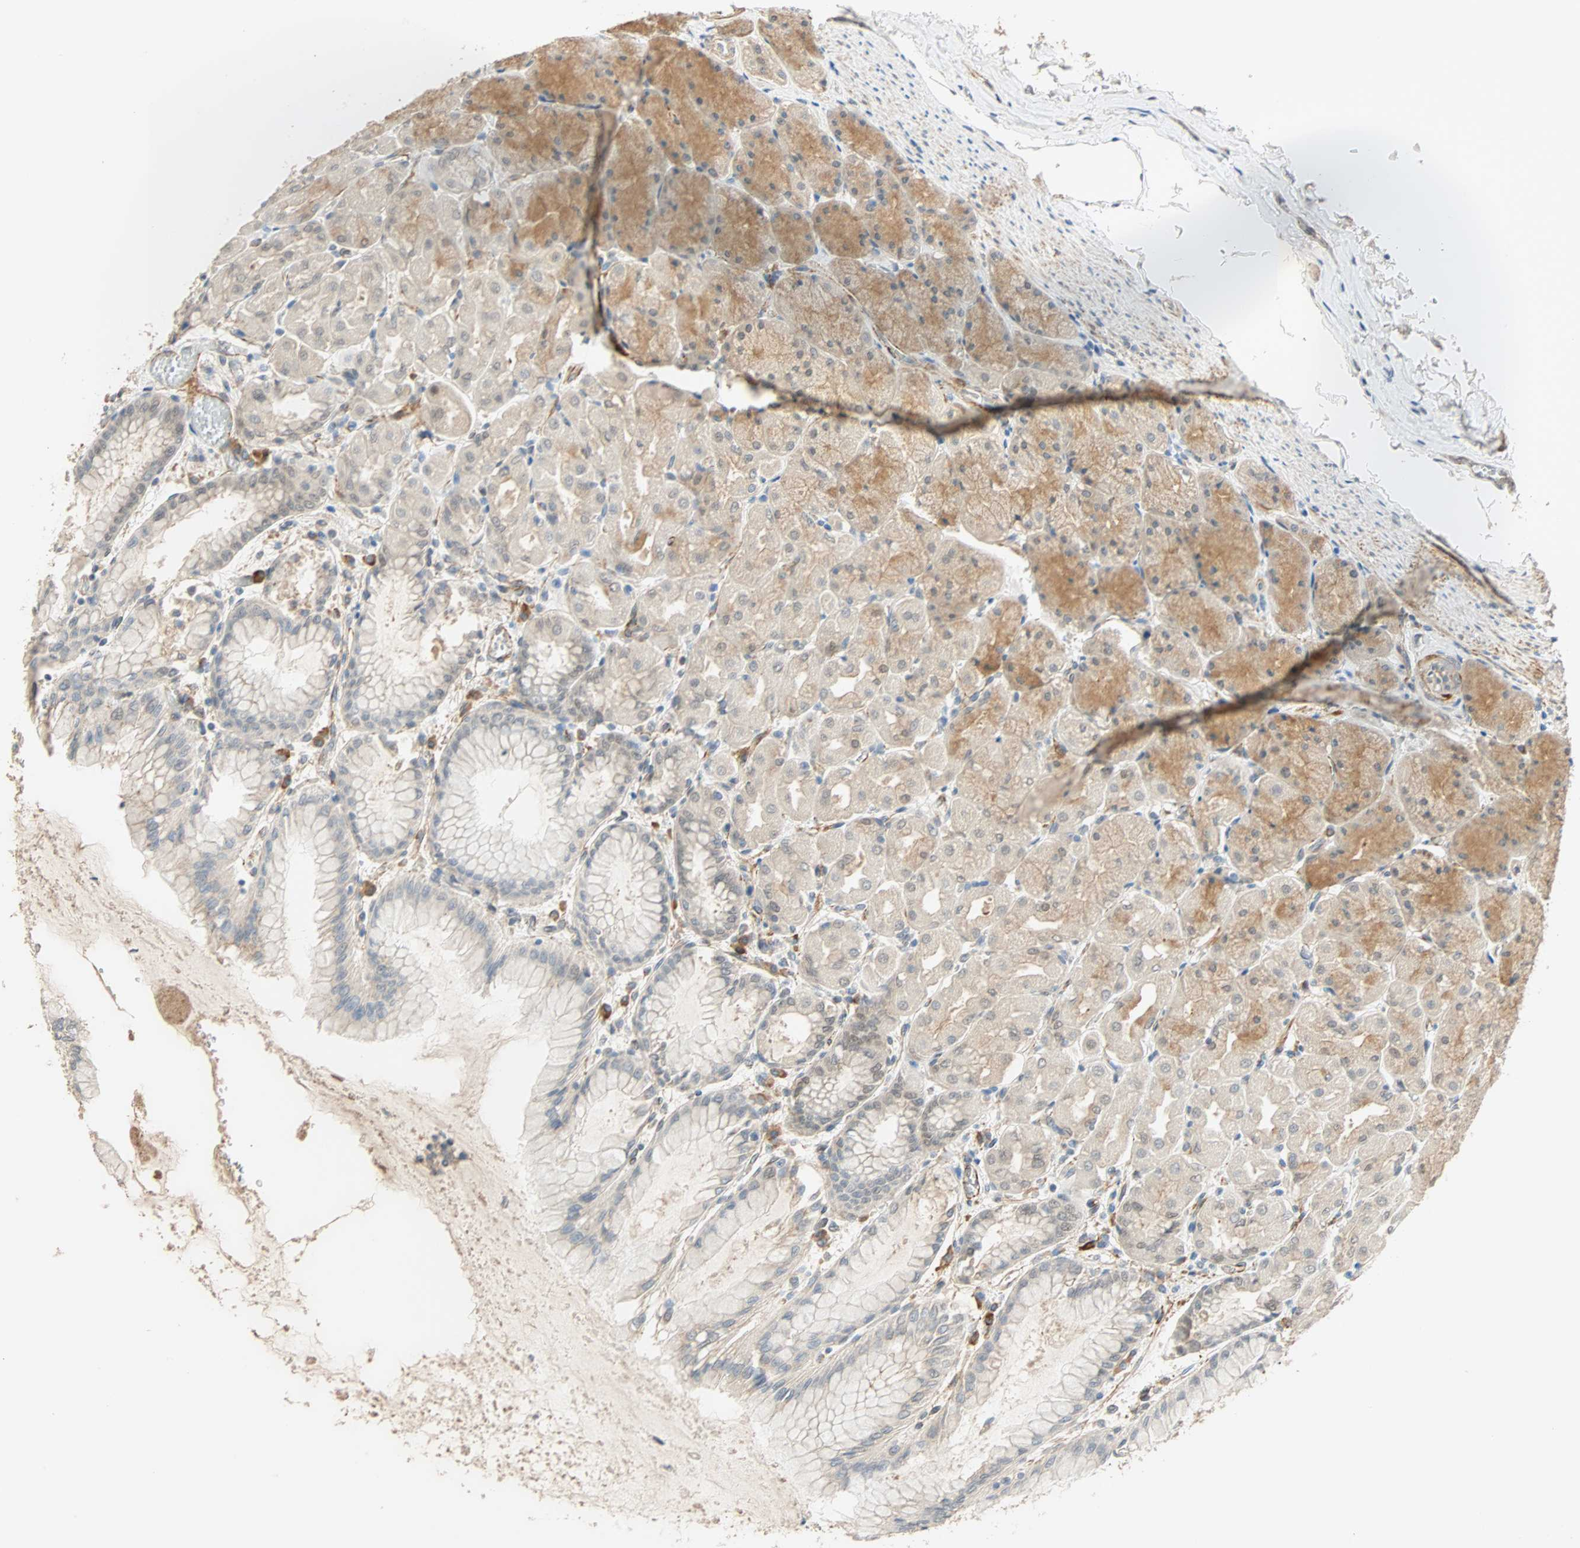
{"staining": {"intensity": "moderate", "quantity": "25%-75%", "location": "cytoplasmic/membranous"}, "tissue": "stomach", "cell_type": "Glandular cells", "image_type": "normal", "snomed": [{"axis": "morphology", "description": "Normal tissue, NOS"}, {"axis": "topography", "description": "Stomach, upper"}], "caption": "An immunohistochemistry (IHC) image of unremarkable tissue is shown. Protein staining in brown shows moderate cytoplasmic/membranous positivity in stomach within glandular cells. The staining was performed using DAB (3,3'-diaminobenzidine) to visualize the protein expression in brown, while the nuclei were stained in blue with hematoxylin (Magnification: 20x).", "gene": "QSER1", "patient": {"sex": "female", "age": 56}}